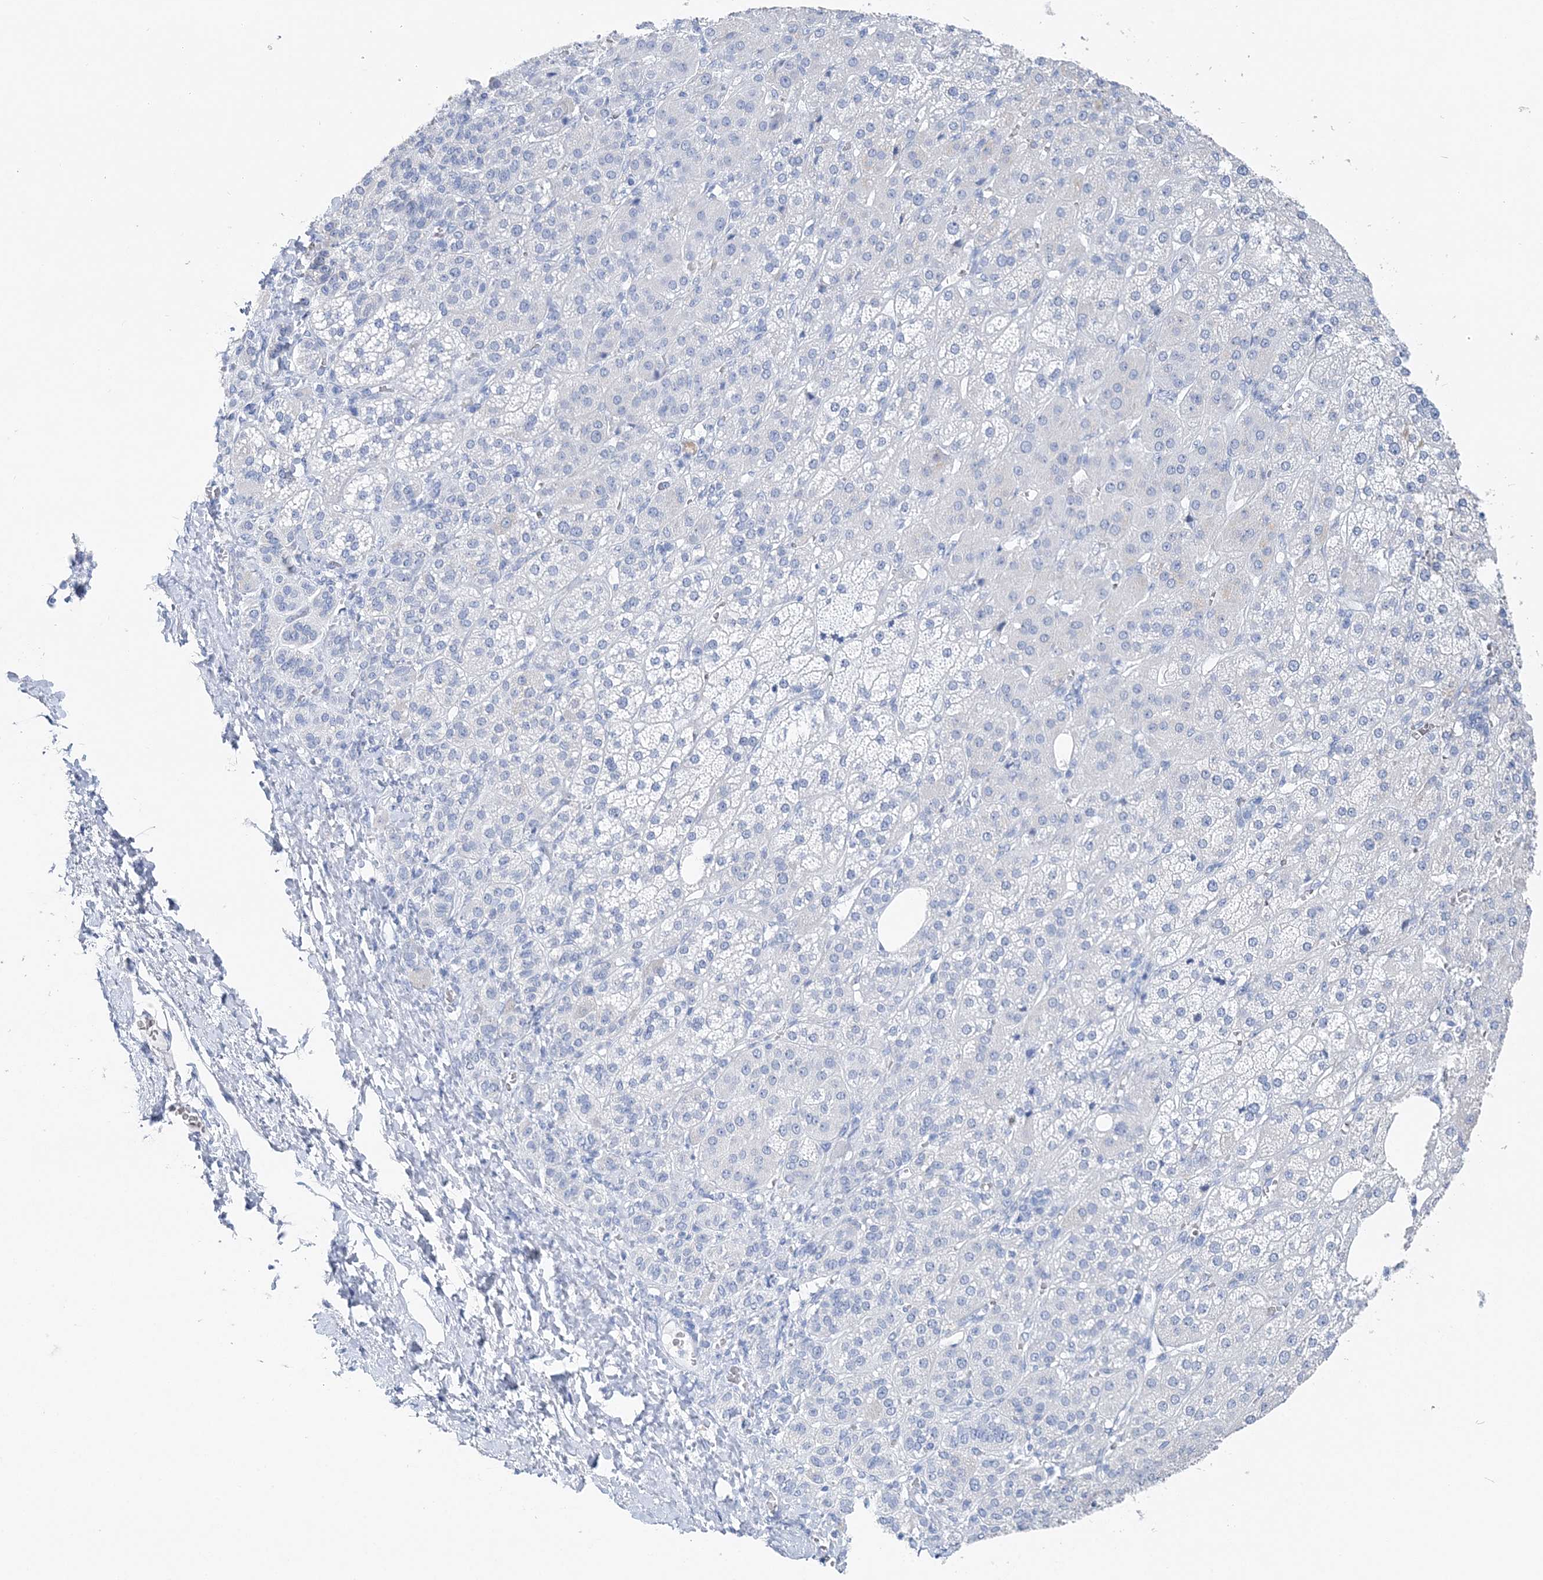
{"staining": {"intensity": "negative", "quantity": "none", "location": "none"}, "tissue": "adrenal gland", "cell_type": "Glandular cells", "image_type": "normal", "snomed": [{"axis": "morphology", "description": "Normal tissue, NOS"}, {"axis": "topography", "description": "Adrenal gland"}], "caption": "Glandular cells are negative for brown protein staining in unremarkable adrenal gland. (Brightfield microscopy of DAB (3,3'-diaminobenzidine) IHC at high magnification).", "gene": "TSPYL6", "patient": {"sex": "female", "age": 57}}